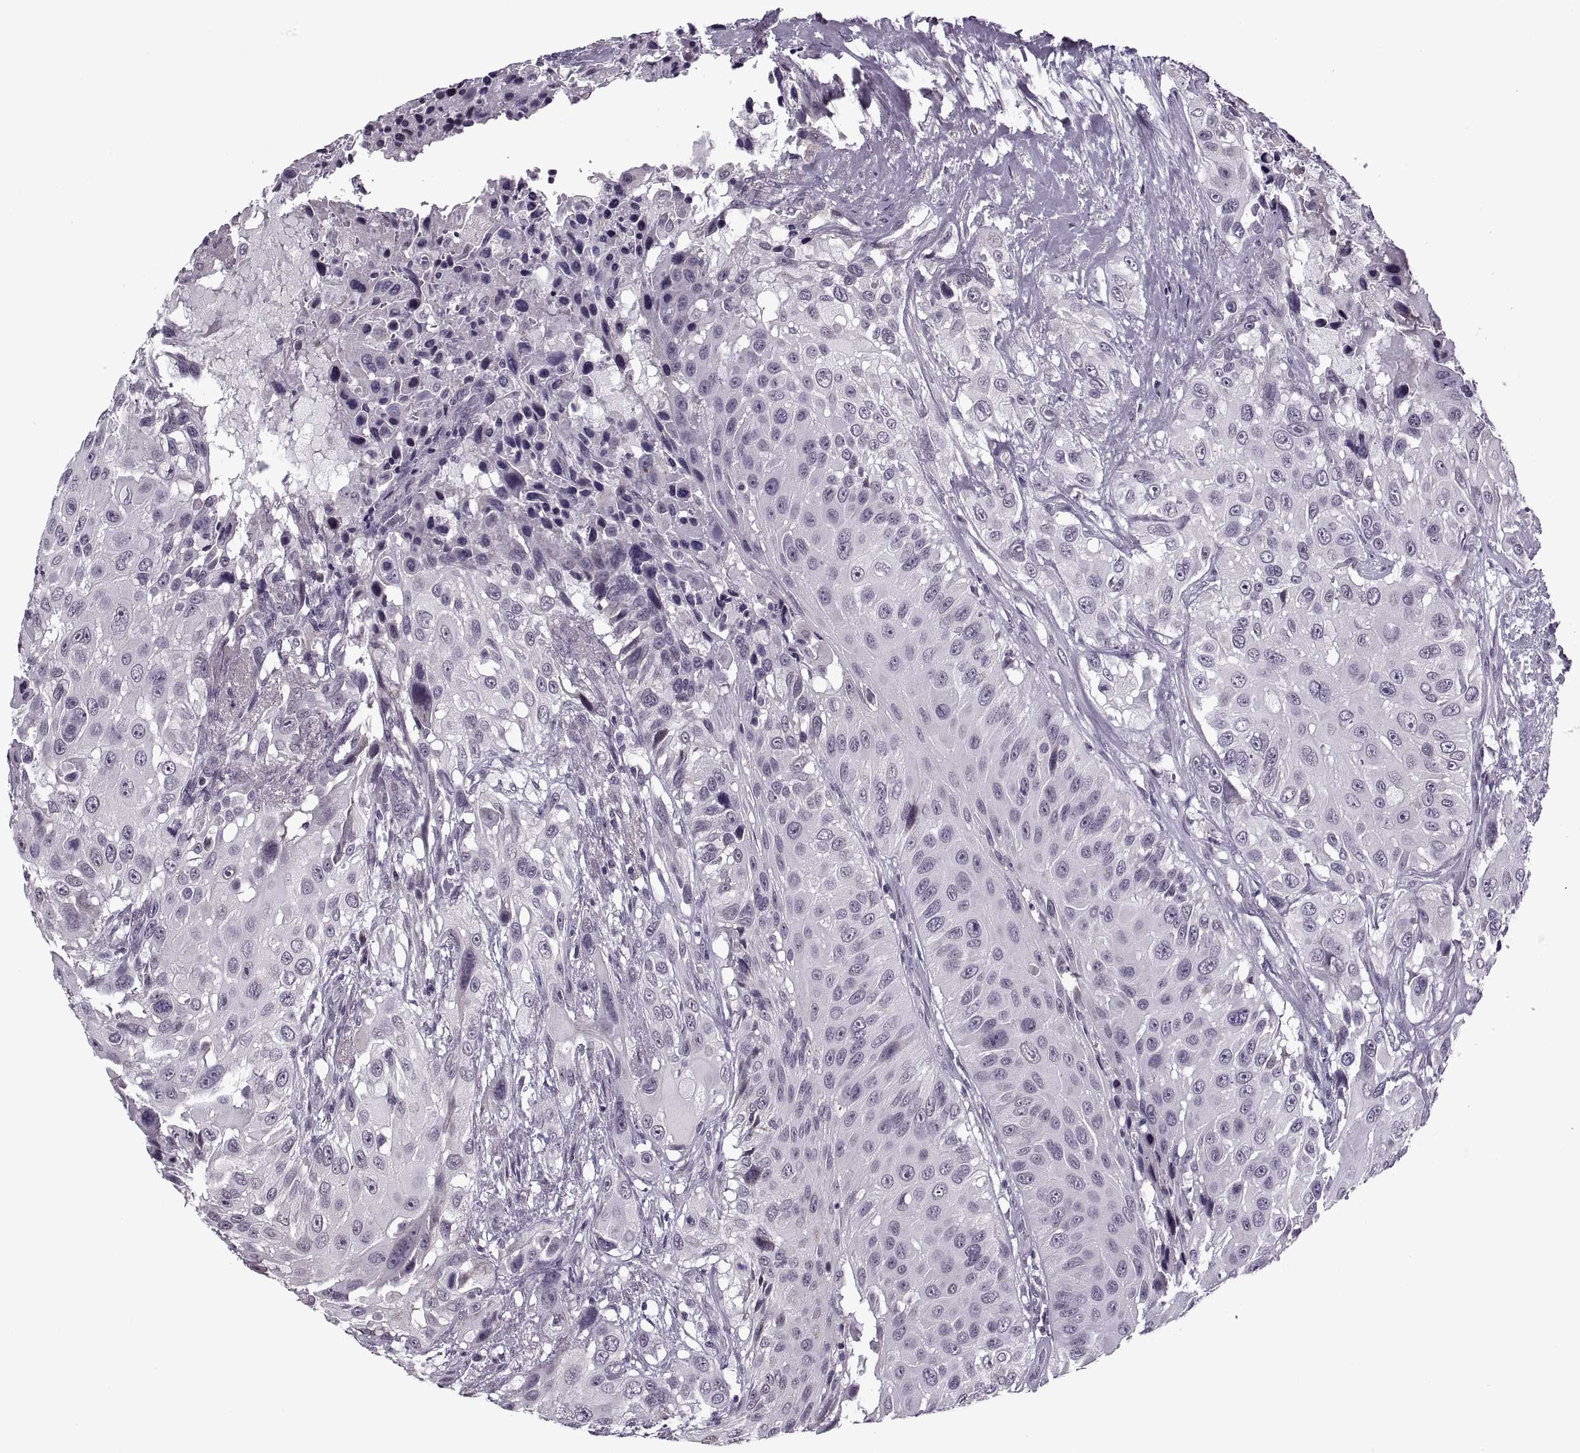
{"staining": {"intensity": "negative", "quantity": "none", "location": "none"}, "tissue": "urothelial cancer", "cell_type": "Tumor cells", "image_type": "cancer", "snomed": [{"axis": "morphology", "description": "Urothelial carcinoma, NOS"}, {"axis": "topography", "description": "Urinary bladder"}], "caption": "IHC image of transitional cell carcinoma stained for a protein (brown), which shows no staining in tumor cells. Brightfield microscopy of immunohistochemistry stained with DAB (brown) and hematoxylin (blue), captured at high magnification.", "gene": "PRSS37", "patient": {"sex": "male", "age": 55}}